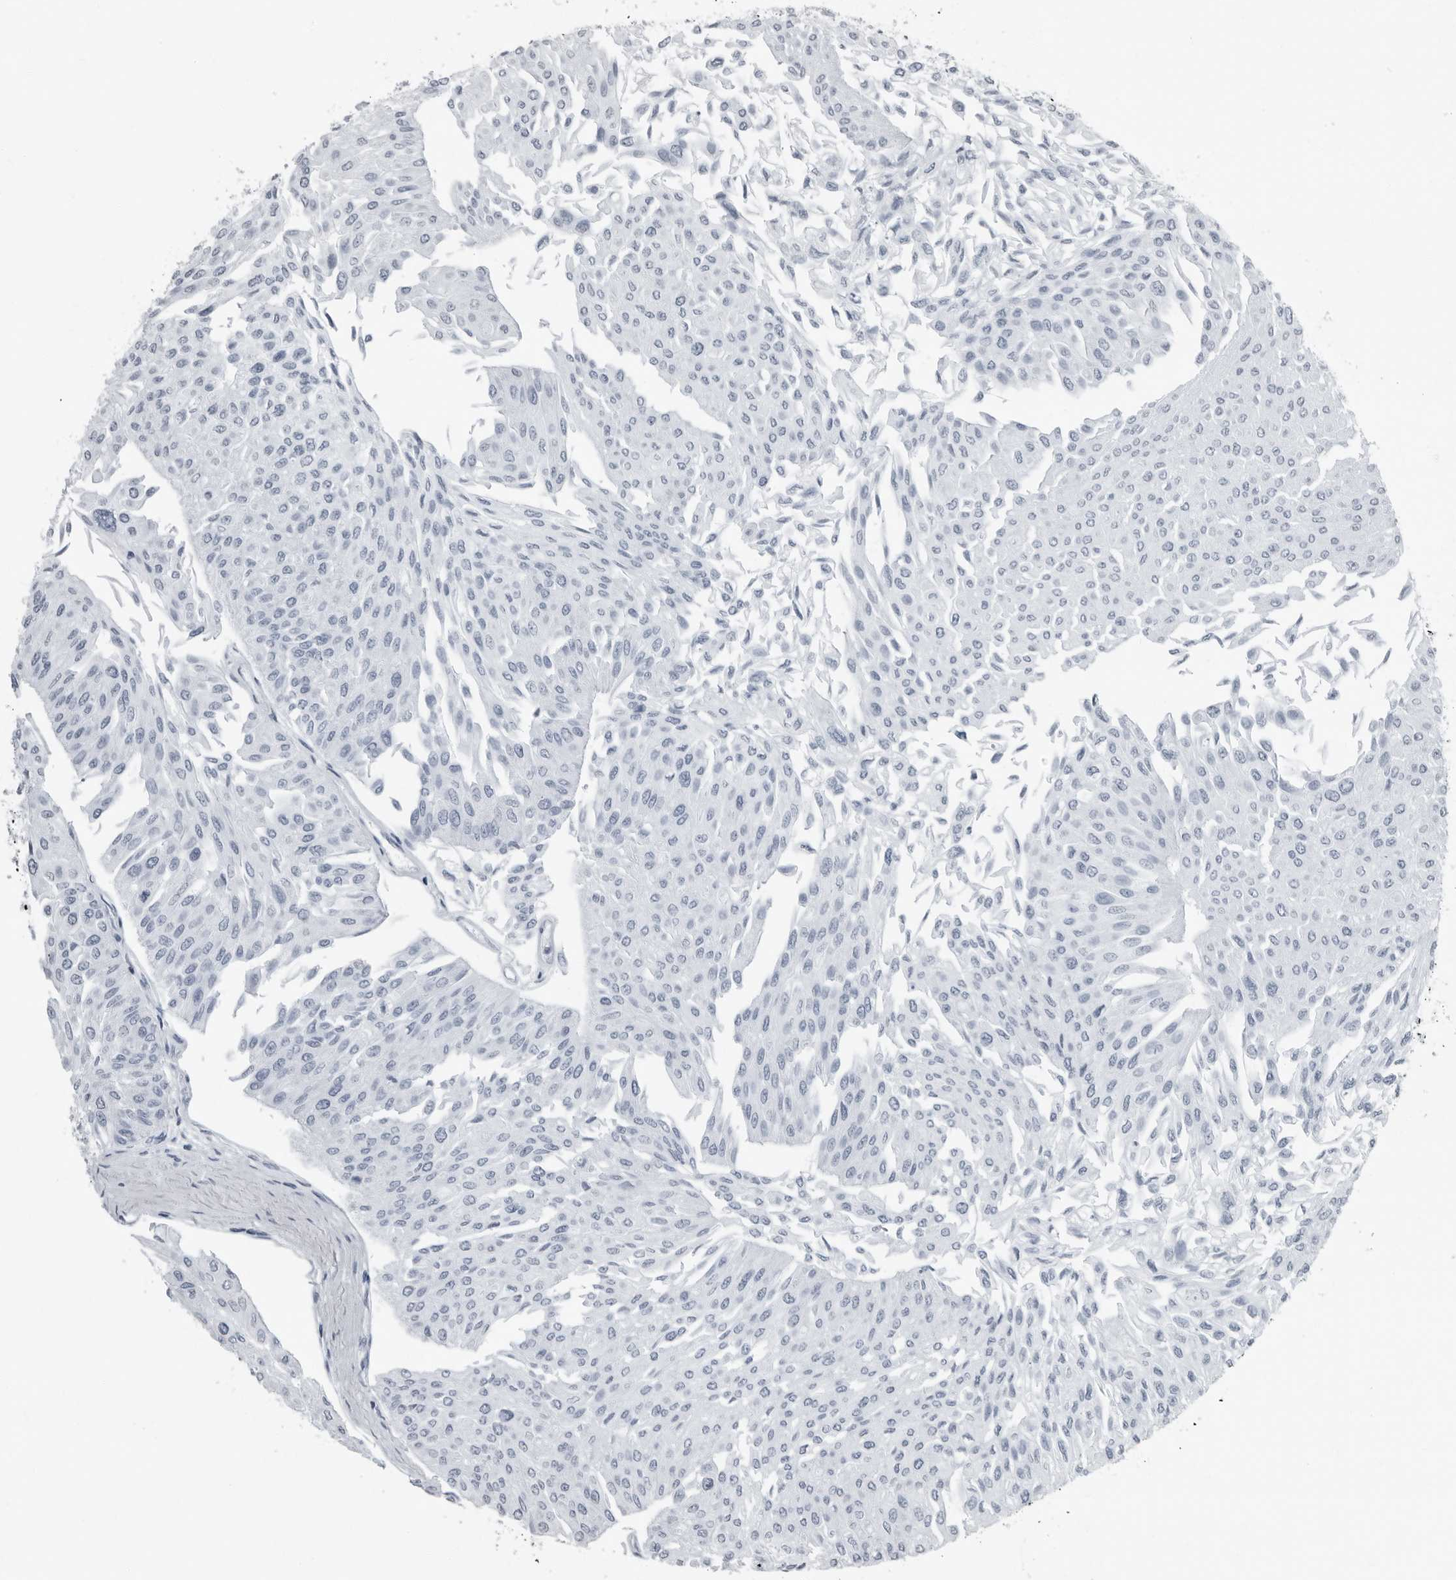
{"staining": {"intensity": "negative", "quantity": "none", "location": "none"}, "tissue": "urothelial cancer", "cell_type": "Tumor cells", "image_type": "cancer", "snomed": [{"axis": "morphology", "description": "Urothelial carcinoma, Low grade"}, {"axis": "topography", "description": "Urinary bladder"}], "caption": "Micrograph shows no protein positivity in tumor cells of urothelial cancer tissue.", "gene": "PRSS1", "patient": {"sex": "male", "age": 67}}